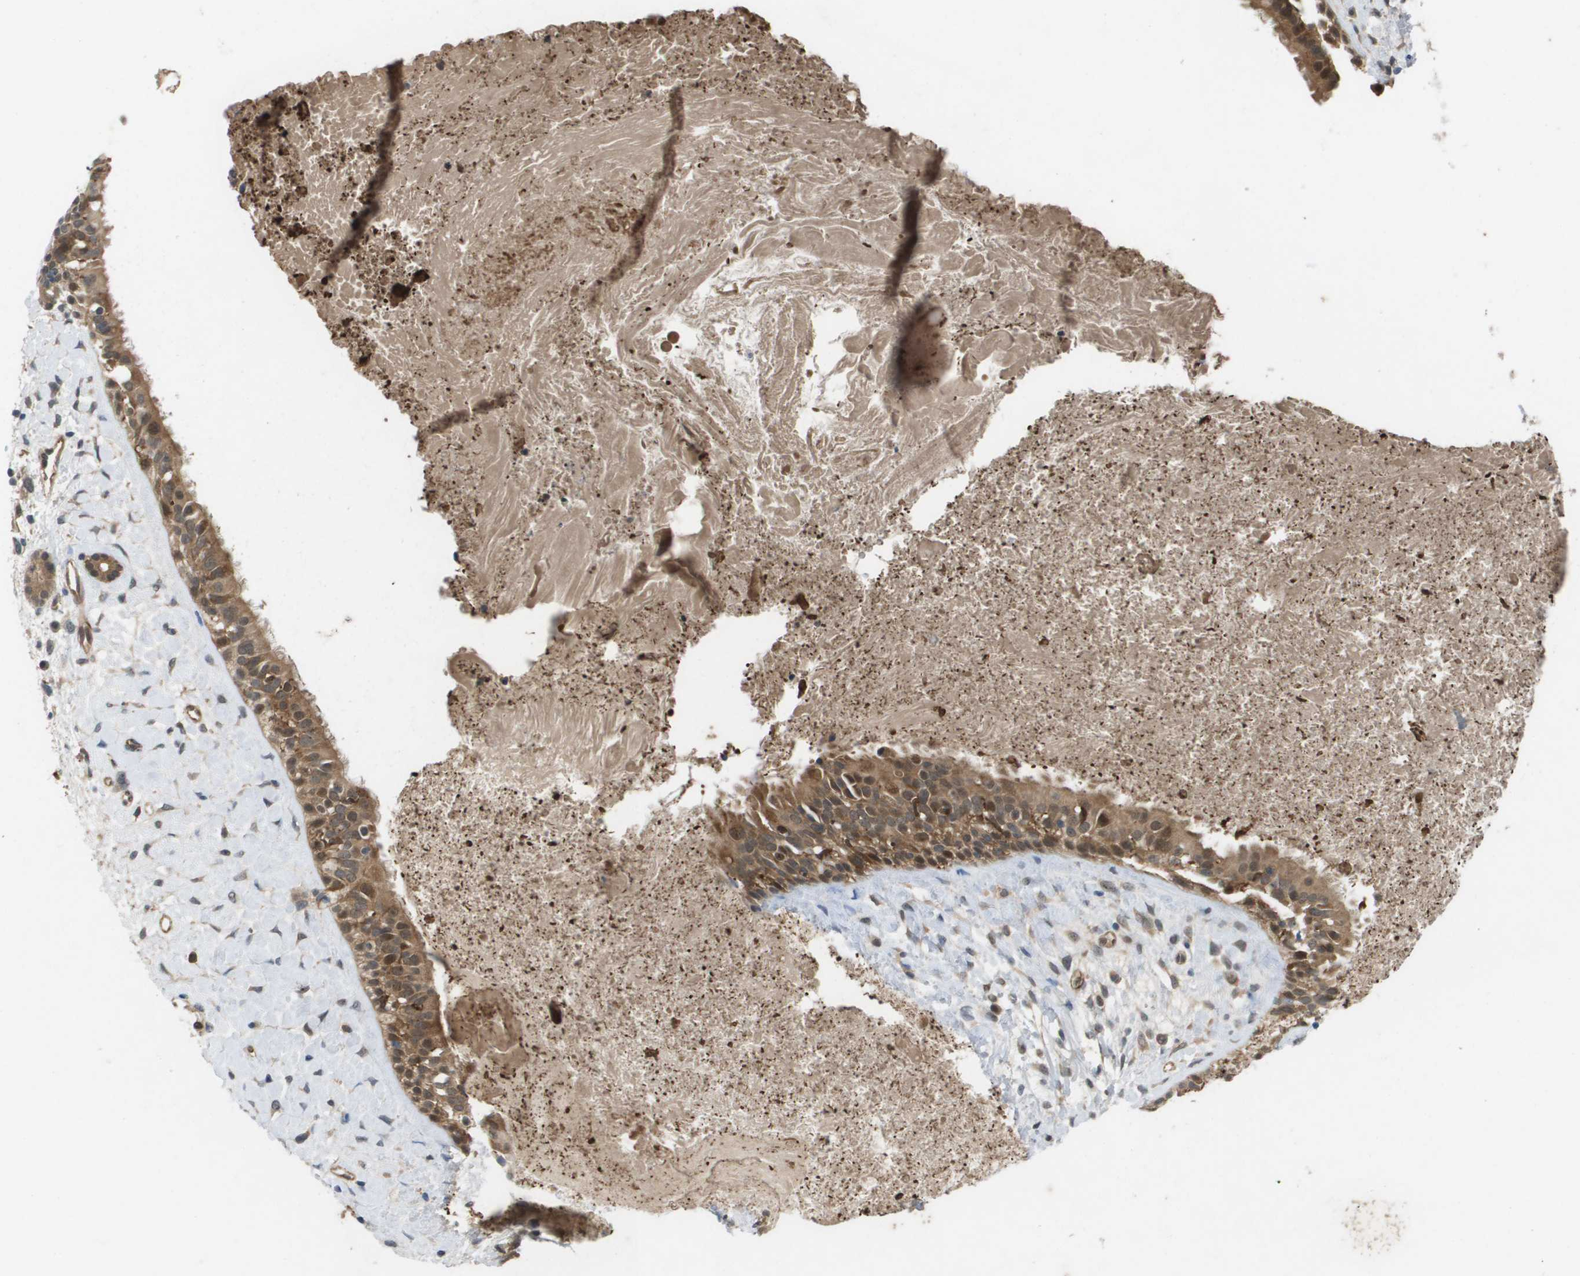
{"staining": {"intensity": "moderate", "quantity": ">75%", "location": "cytoplasmic/membranous"}, "tissue": "nasopharynx", "cell_type": "Respiratory epithelial cells", "image_type": "normal", "snomed": [{"axis": "morphology", "description": "Normal tissue, NOS"}, {"axis": "topography", "description": "Nasopharynx"}], "caption": "Immunohistochemical staining of benign human nasopharynx reveals >75% levels of moderate cytoplasmic/membranous protein expression in approximately >75% of respiratory epithelial cells.", "gene": "PALD1", "patient": {"sex": "male", "age": 22}}